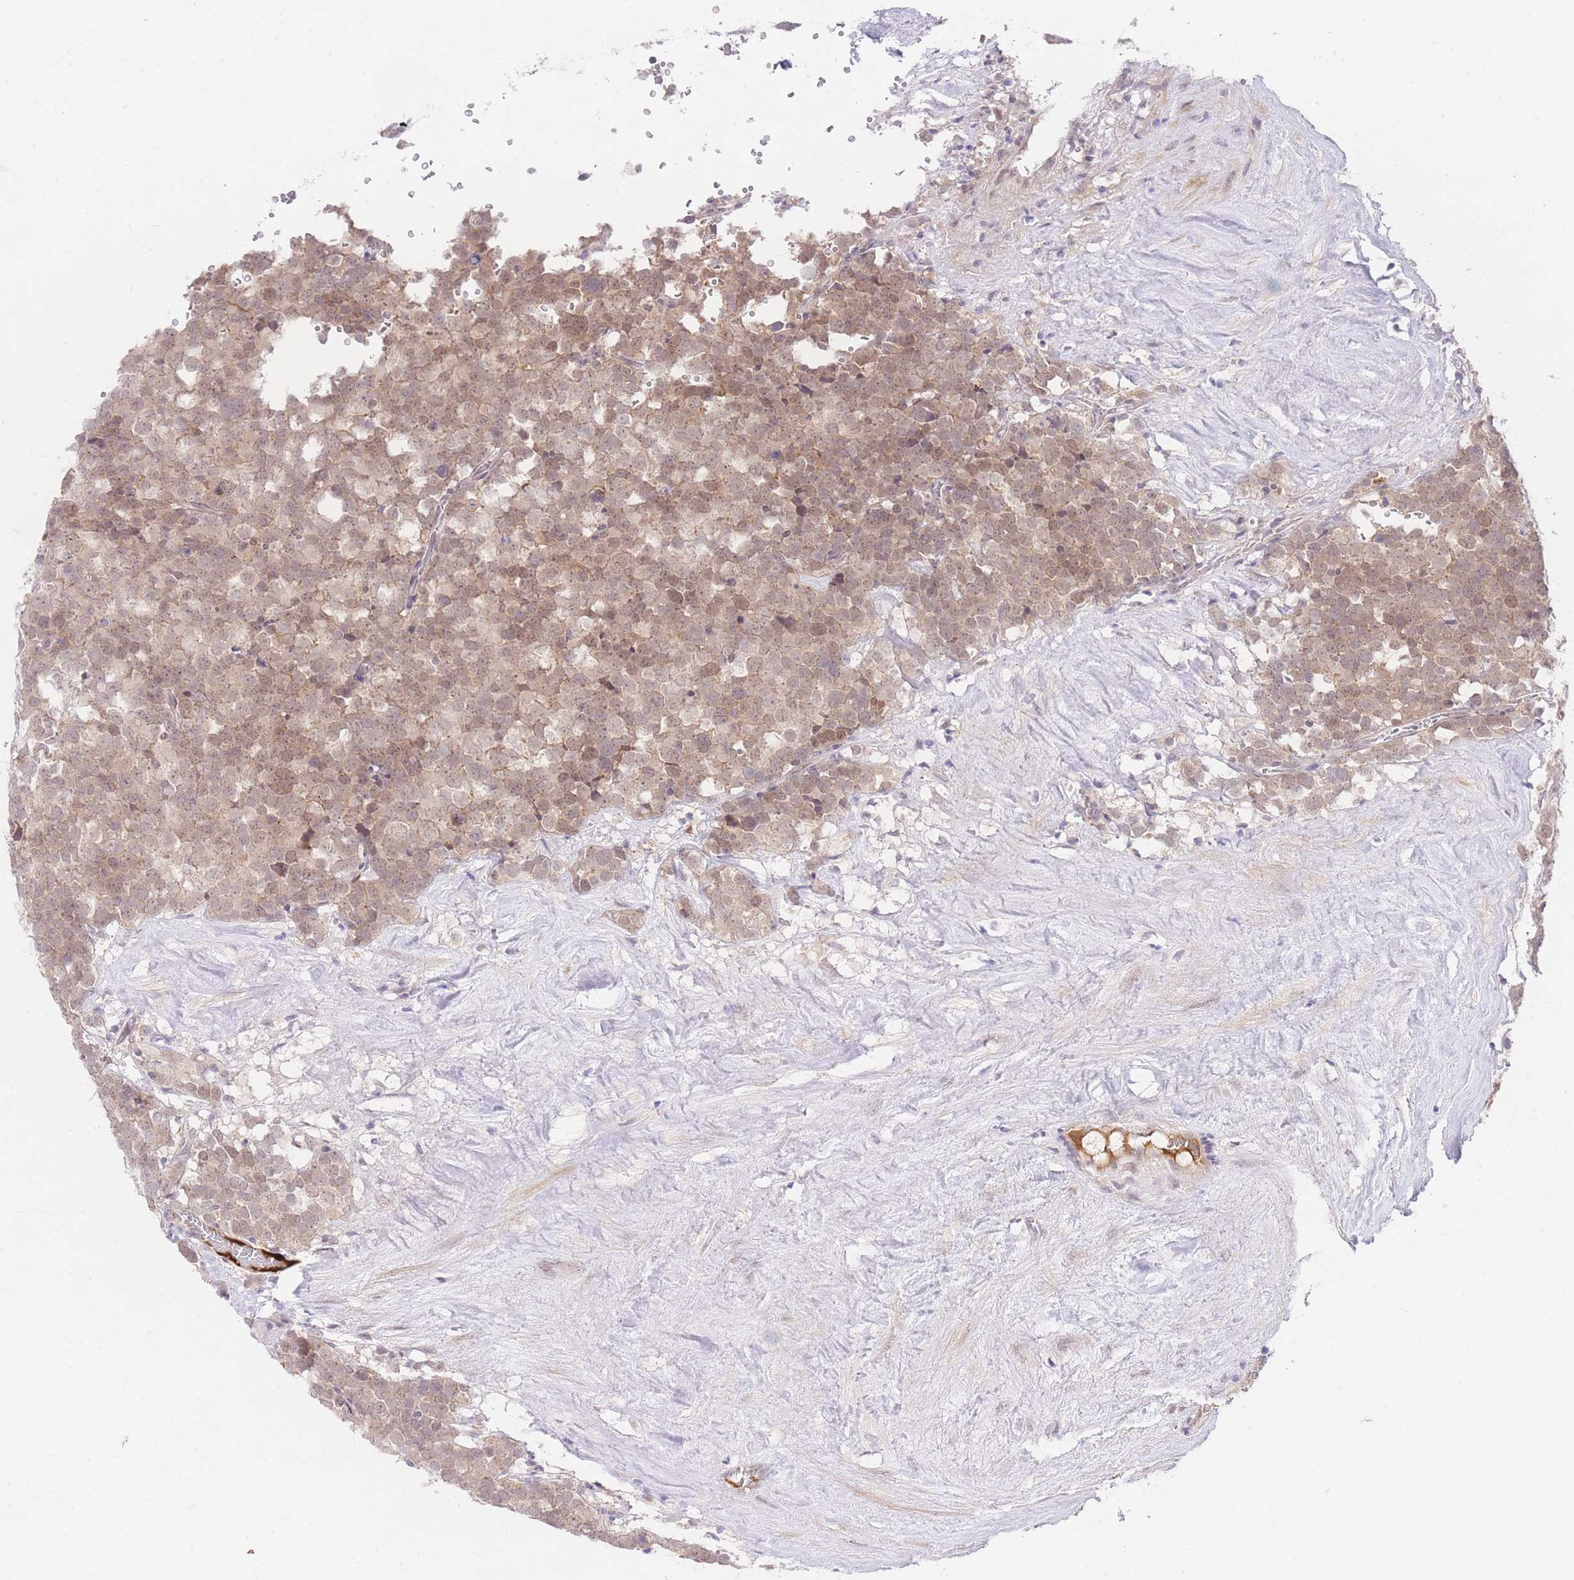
{"staining": {"intensity": "moderate", "quantity": ">75%", "location": "cytoplasmic/membranous,nuclear"}, "tissue": "testis cancer", "cell_type": "Tumor cells", "image_type": "cancer", "snomed": [{"axis": "morphology", "description": "Seminoma, NOS"}, {"axis": "topography", "description": "Testis"}], "caption": "The image shows a brown stain indicating the presence of a protein in the cytoplasmic/membranous and nuclear of tumor cells in seminoma (testis). Nuclei are stained in blue.", "gene": "SLC25A33", "patient": {"sex": "male", "age": 71}}